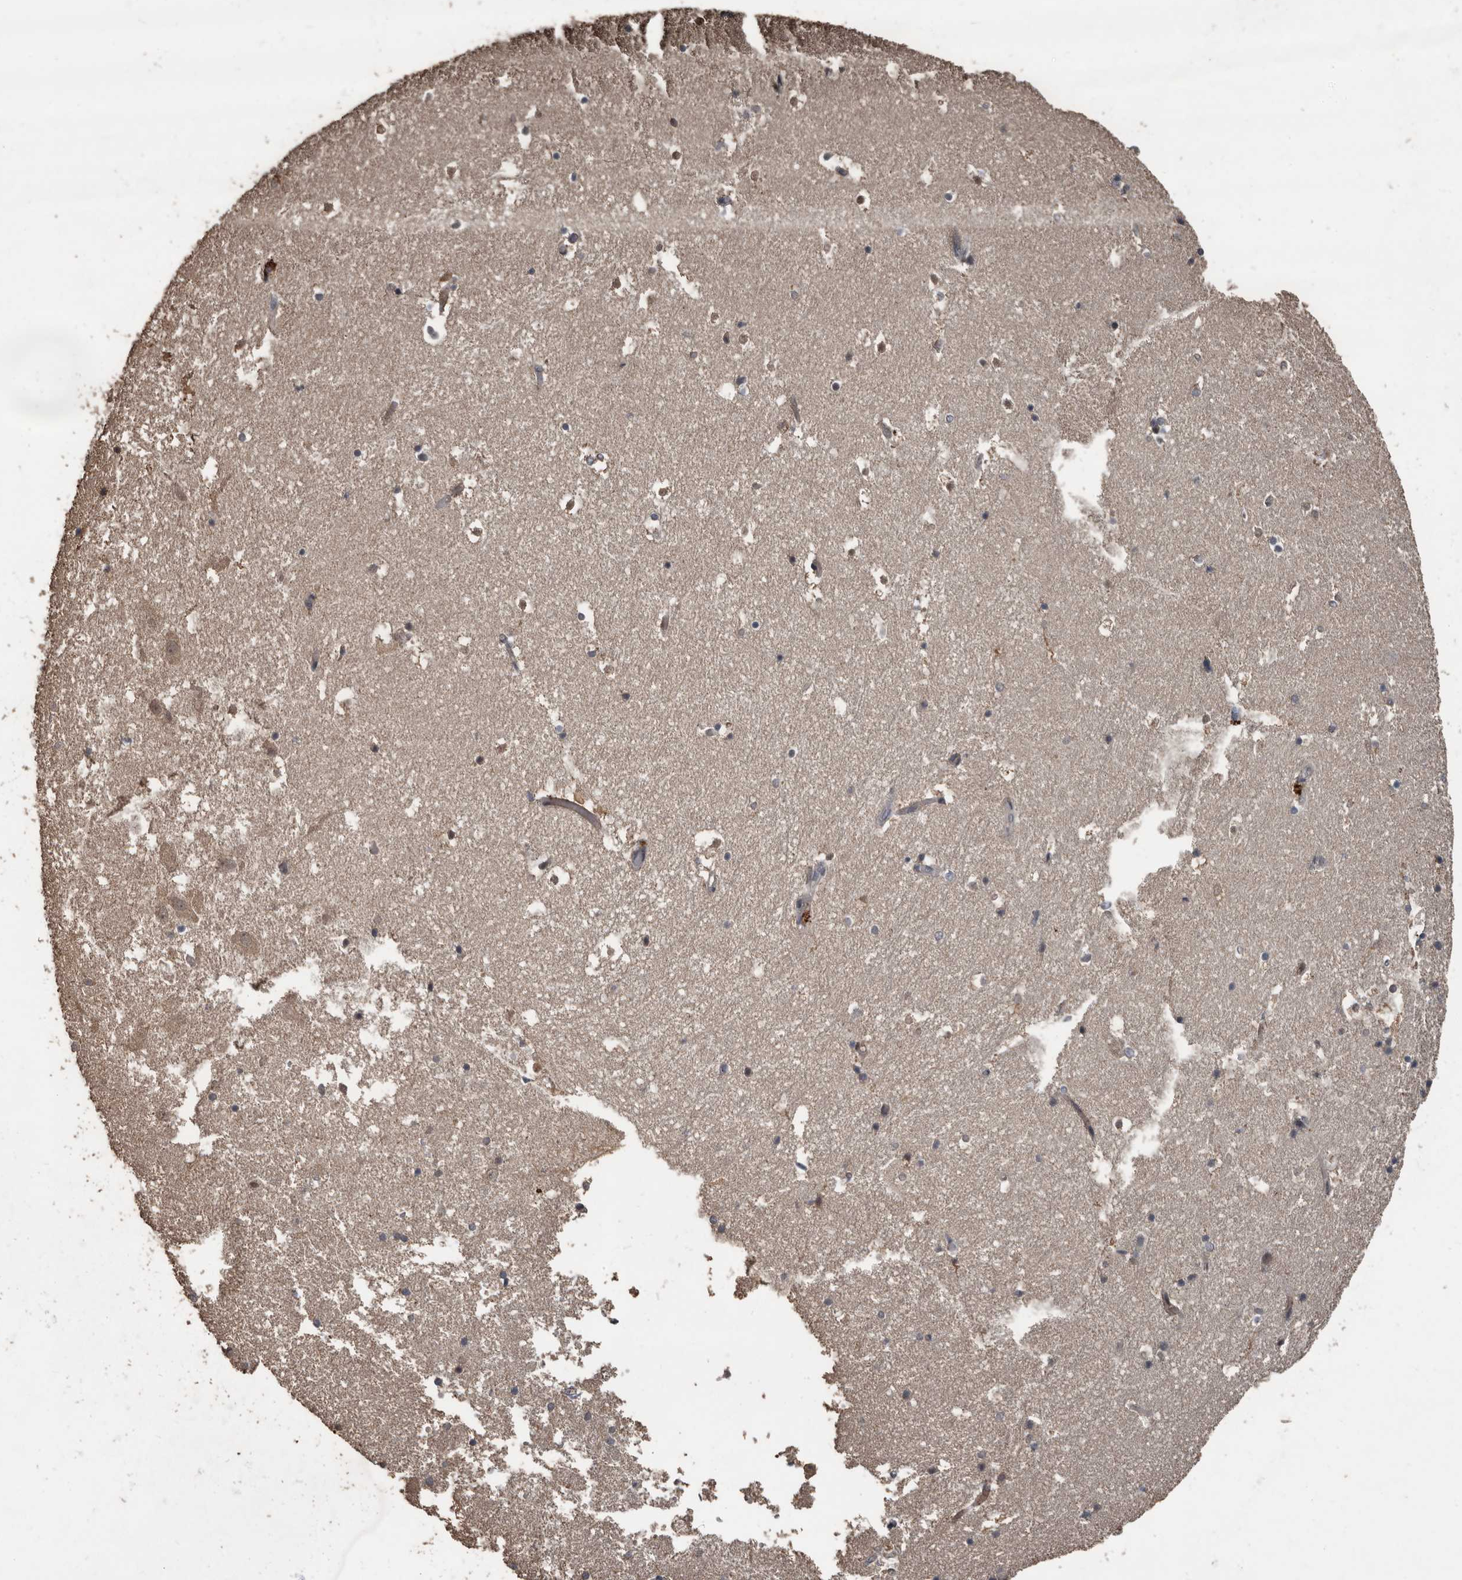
{"staining": {"intensity": "negative", "quantity": "none", "location": "none"}, "tissue": "hippocampus", "cell_type": "Glial cells", "image_type": "normal", "snomed": [{"axis": "morphology", "description": "Normal tissue, NOS"}, {"axis": "topography", "description": "Hippocampus"}], "caption": "Immunohistochemistry (IHC) histopathology image of normal human hippocampus stained for a protein (brown), which displays no positivity in glial cells.", "gene": "FSBP", "patient": {"sex": "female", "age": 52}}